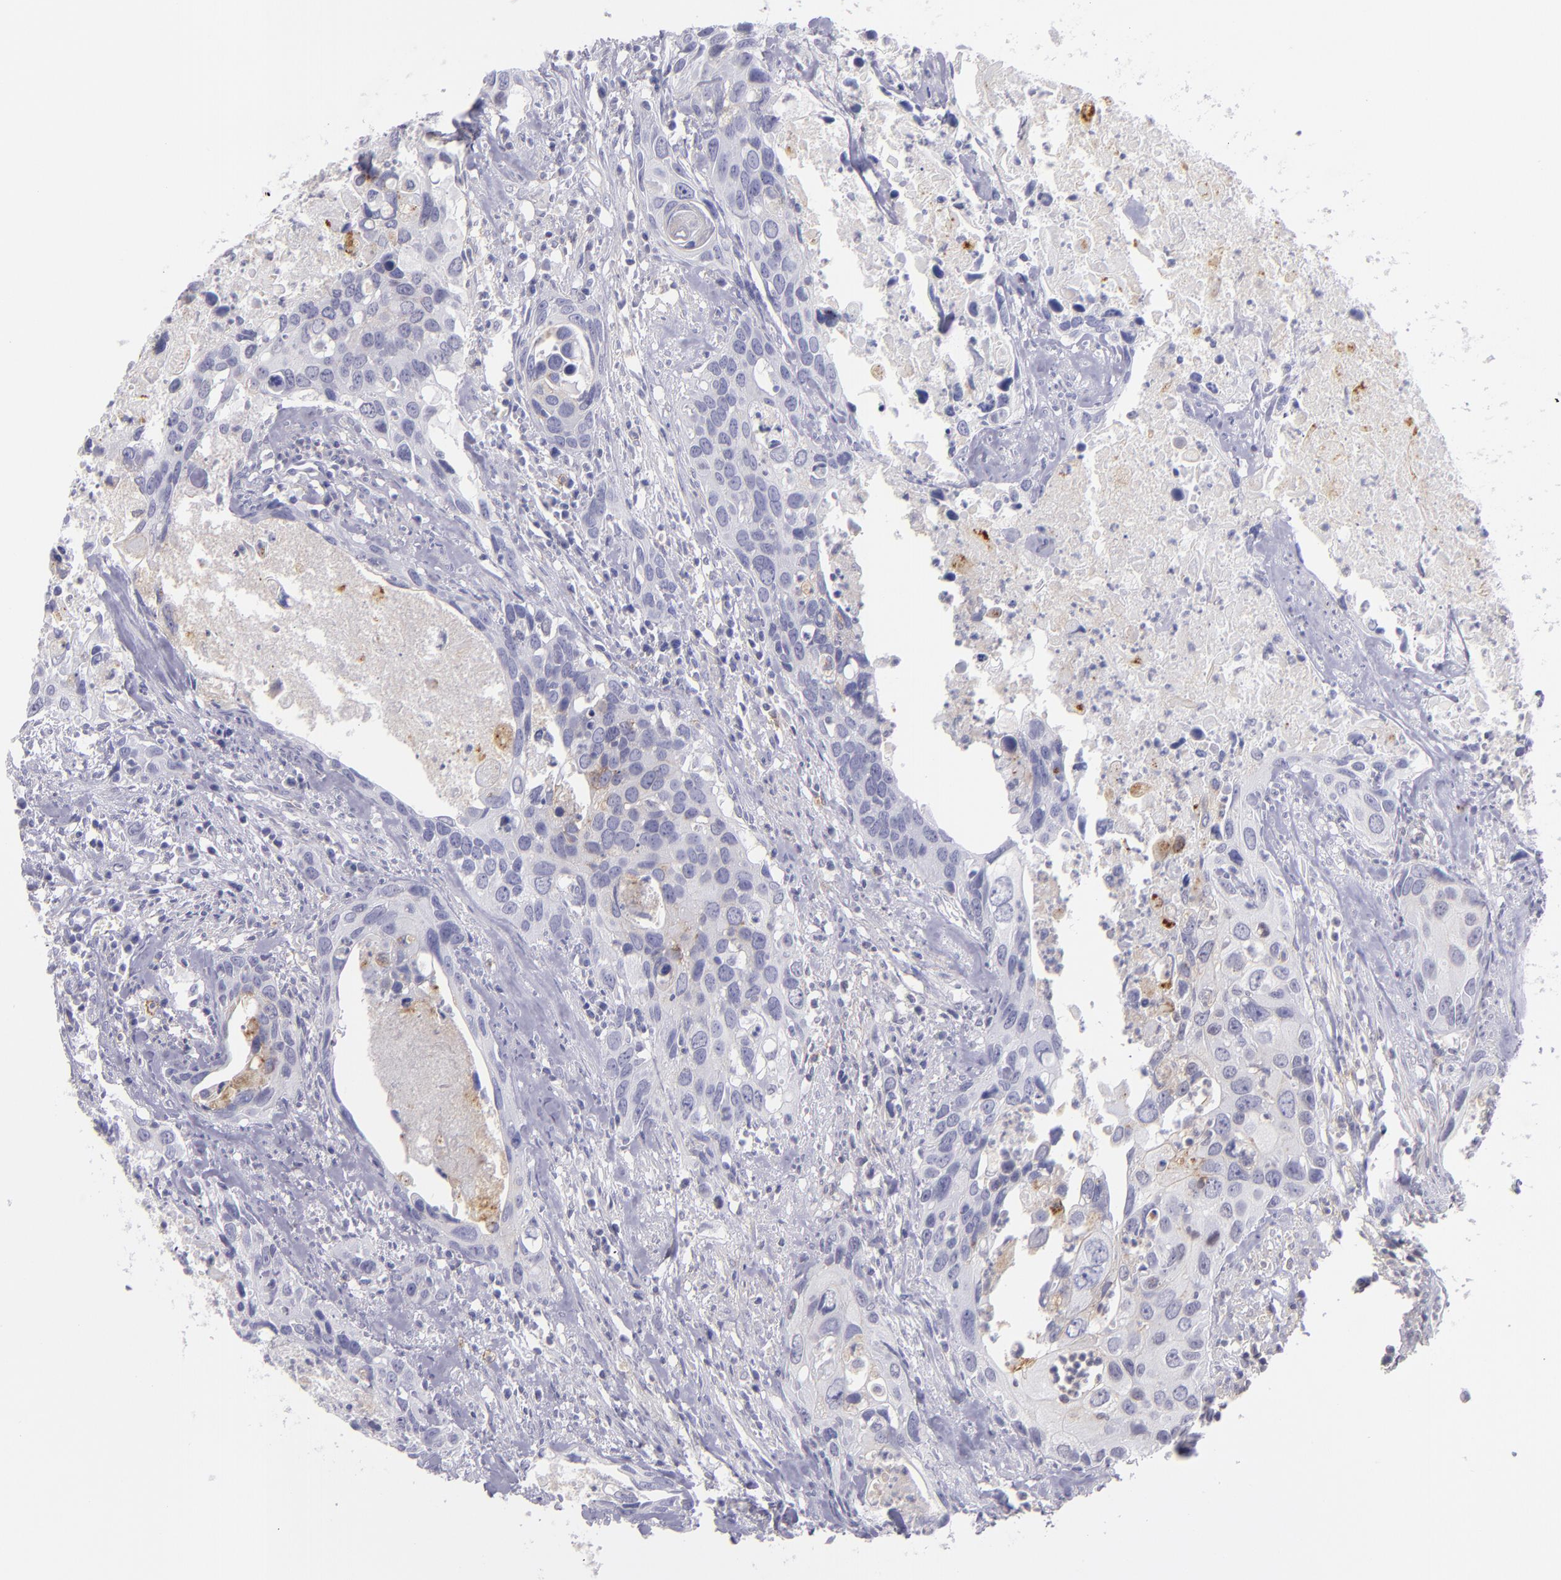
{"staining": {"intensity": "negative", "quantity": "none", "location": "none"}, "tissue": "urothelial cancer", "cell_type": "Tumor cells", "image_type": "cancer", "snomed": [{"axis": "morphology", "description": "Urothelial carcinoma, High grade"}, {"axis": "topography", "description": "Urinary bladder"}], "caption": "Urothelial cancer was stained to show a protein in brown. There is no significant positivity in tumor cells.", "gene": "CD82", "patient": {"sex": "male", "age": 71}}